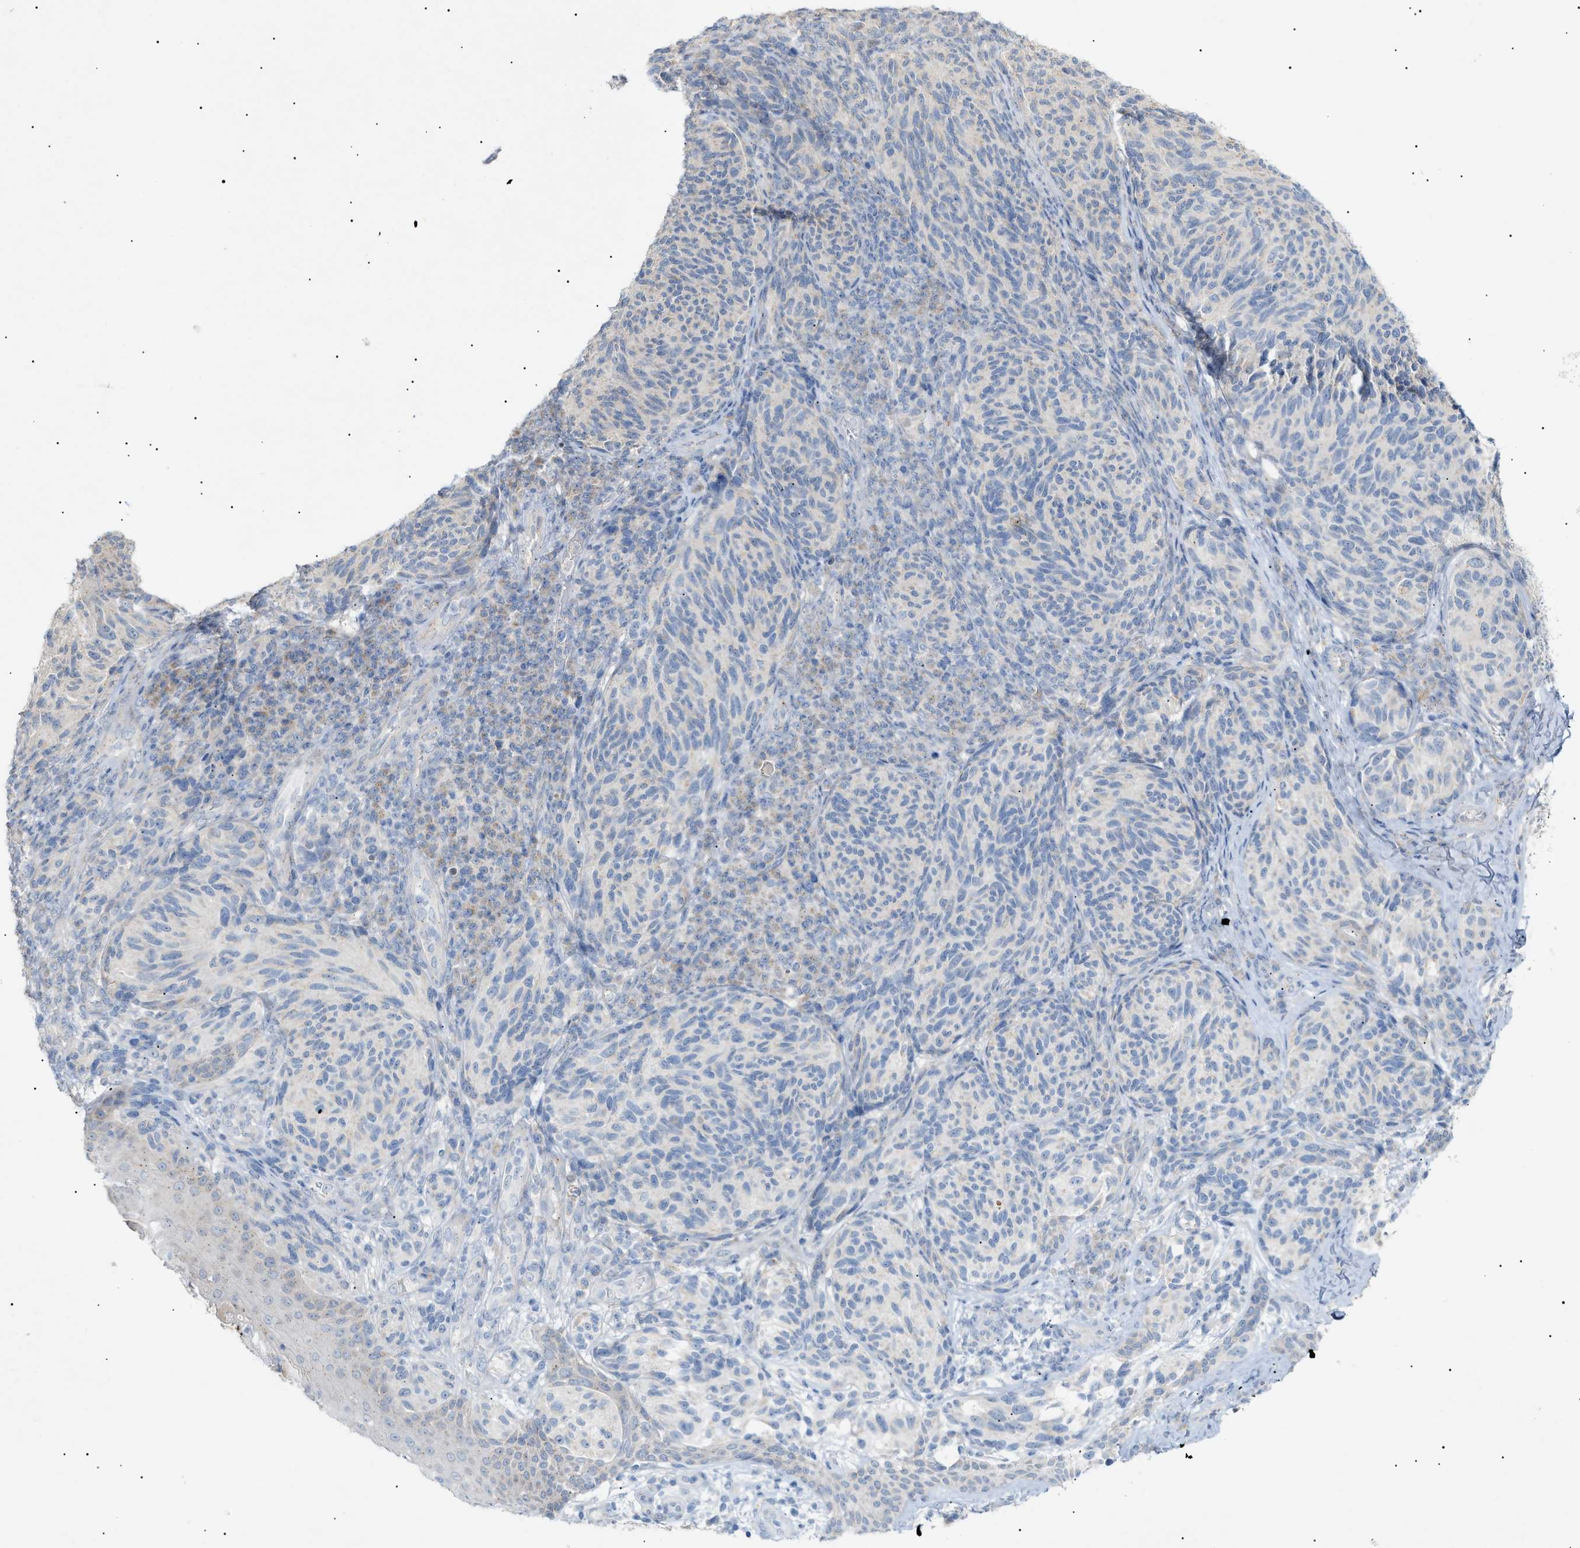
{"staining": {"intensity": "negative", "quantity": "none", "location": "none"}, "tissue": "melanoma", "cell_type": "Tumor cells", "image_type": "cancer", "snomed": [{"axis": "morphology", "description": "Malignant melanoma, NOS"}, {"axis": "topography", "description": "Skin"}], "caption": "An IHC histopathology image of malignant melanoma is shown. There is no staining in tumor cells of malignant melanoma. (IHC, brightfield microscopy, high magnification).", "gene": "SLC25A31", "patient": {"sex": "female", "age": 73}}